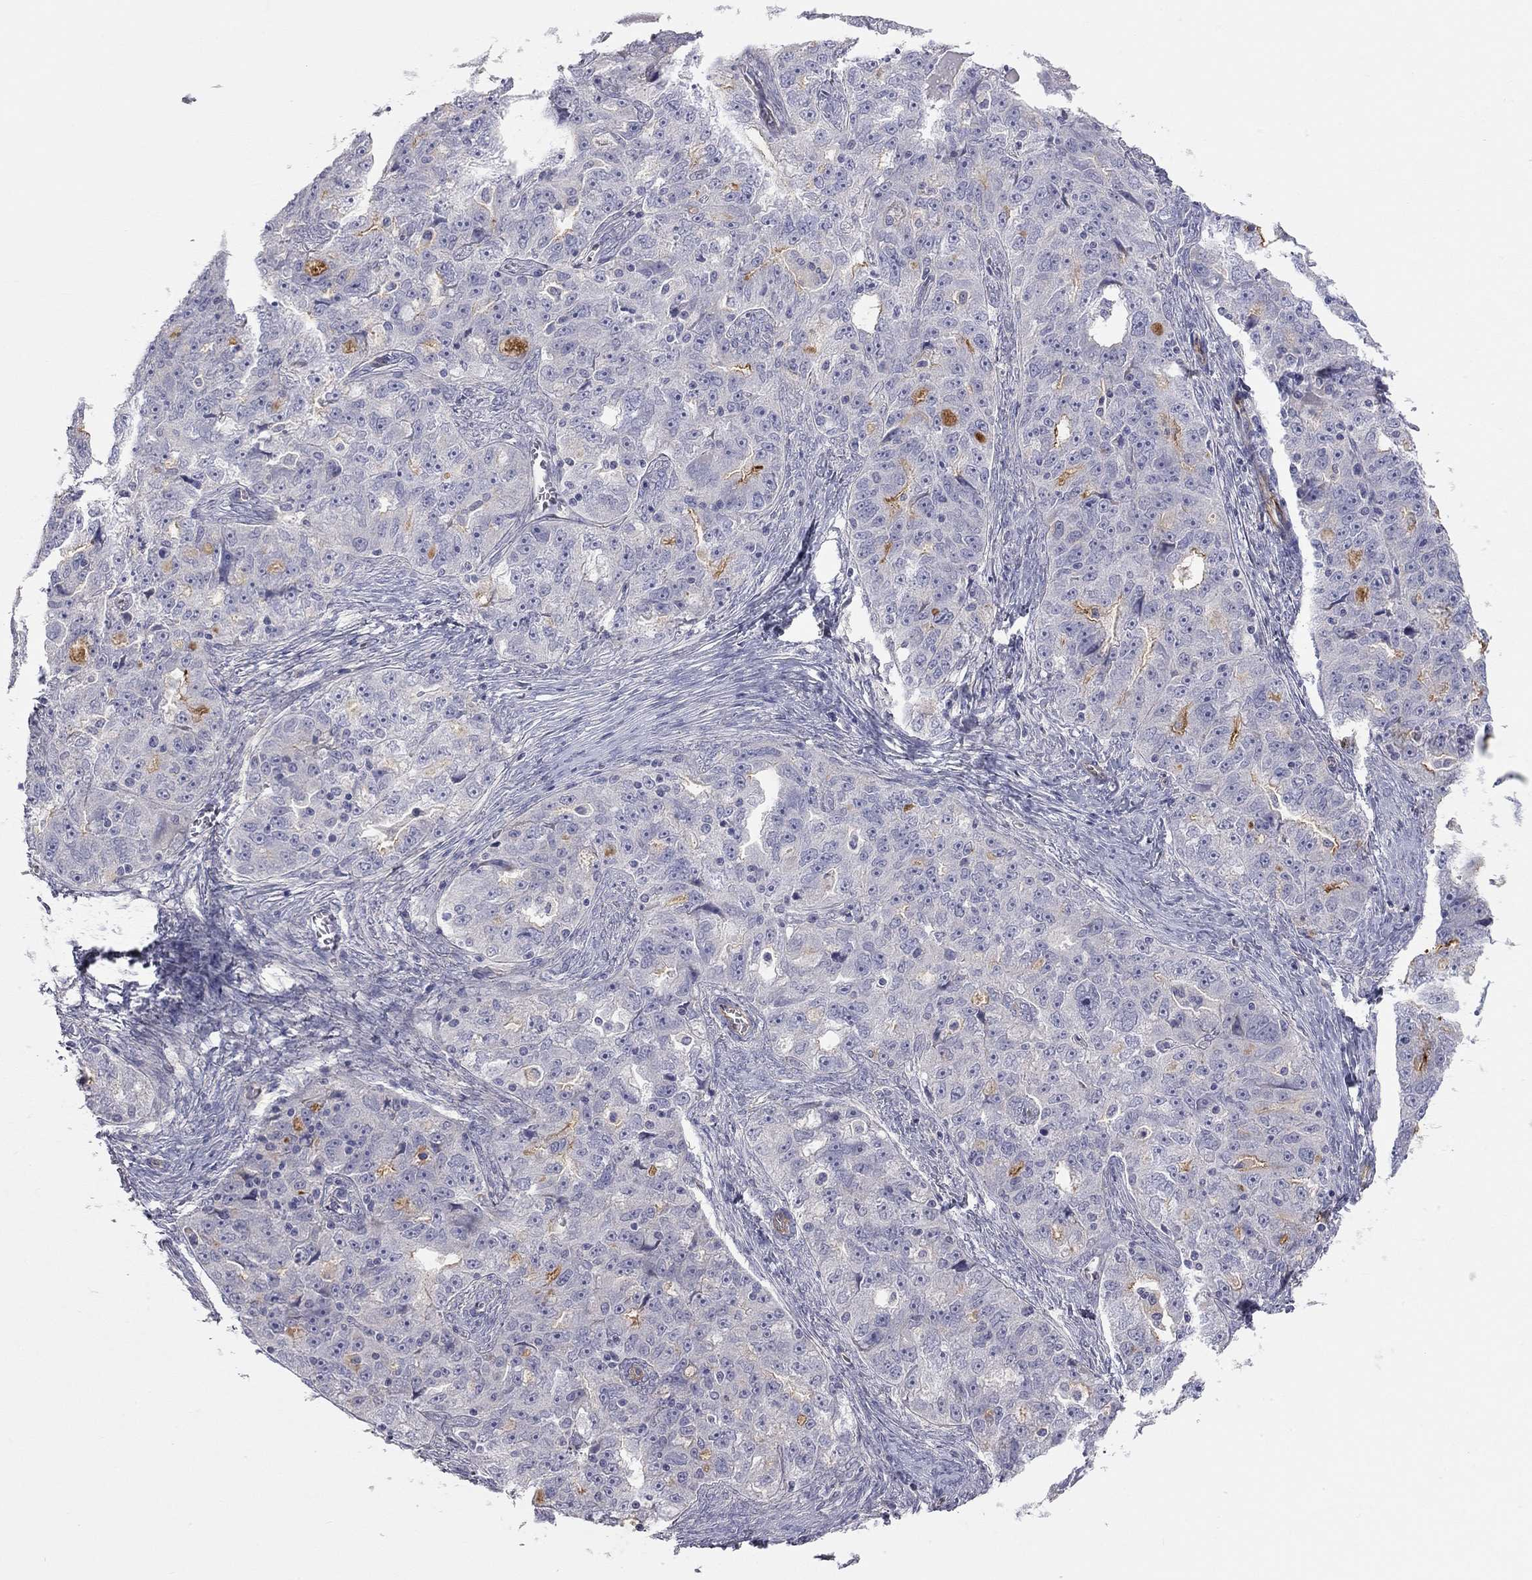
{"staining": {"intensity": "strong", "quantity": "<25%", "location": "cytoplasmic/membranous"}, "tissue": "ovarian cancer", "cell_type": "Tumor cells", "image_type": "cancer", "snomed": [{"axis": "morphology", "description": "Cystadenocarcinoma, serous, NOS"}, {"axis": "topography", "description": "Ovary"}], "caption": "This photomicrograph displays immunohistochemistry staining of serous cystadenocarcinoma (ovarian), with medium strong cytoplasmic/membranous expression in approximately <25% of tumor cells.", "gene": "GPRC5B", "patient": {"sex": "female", "age": 51}}